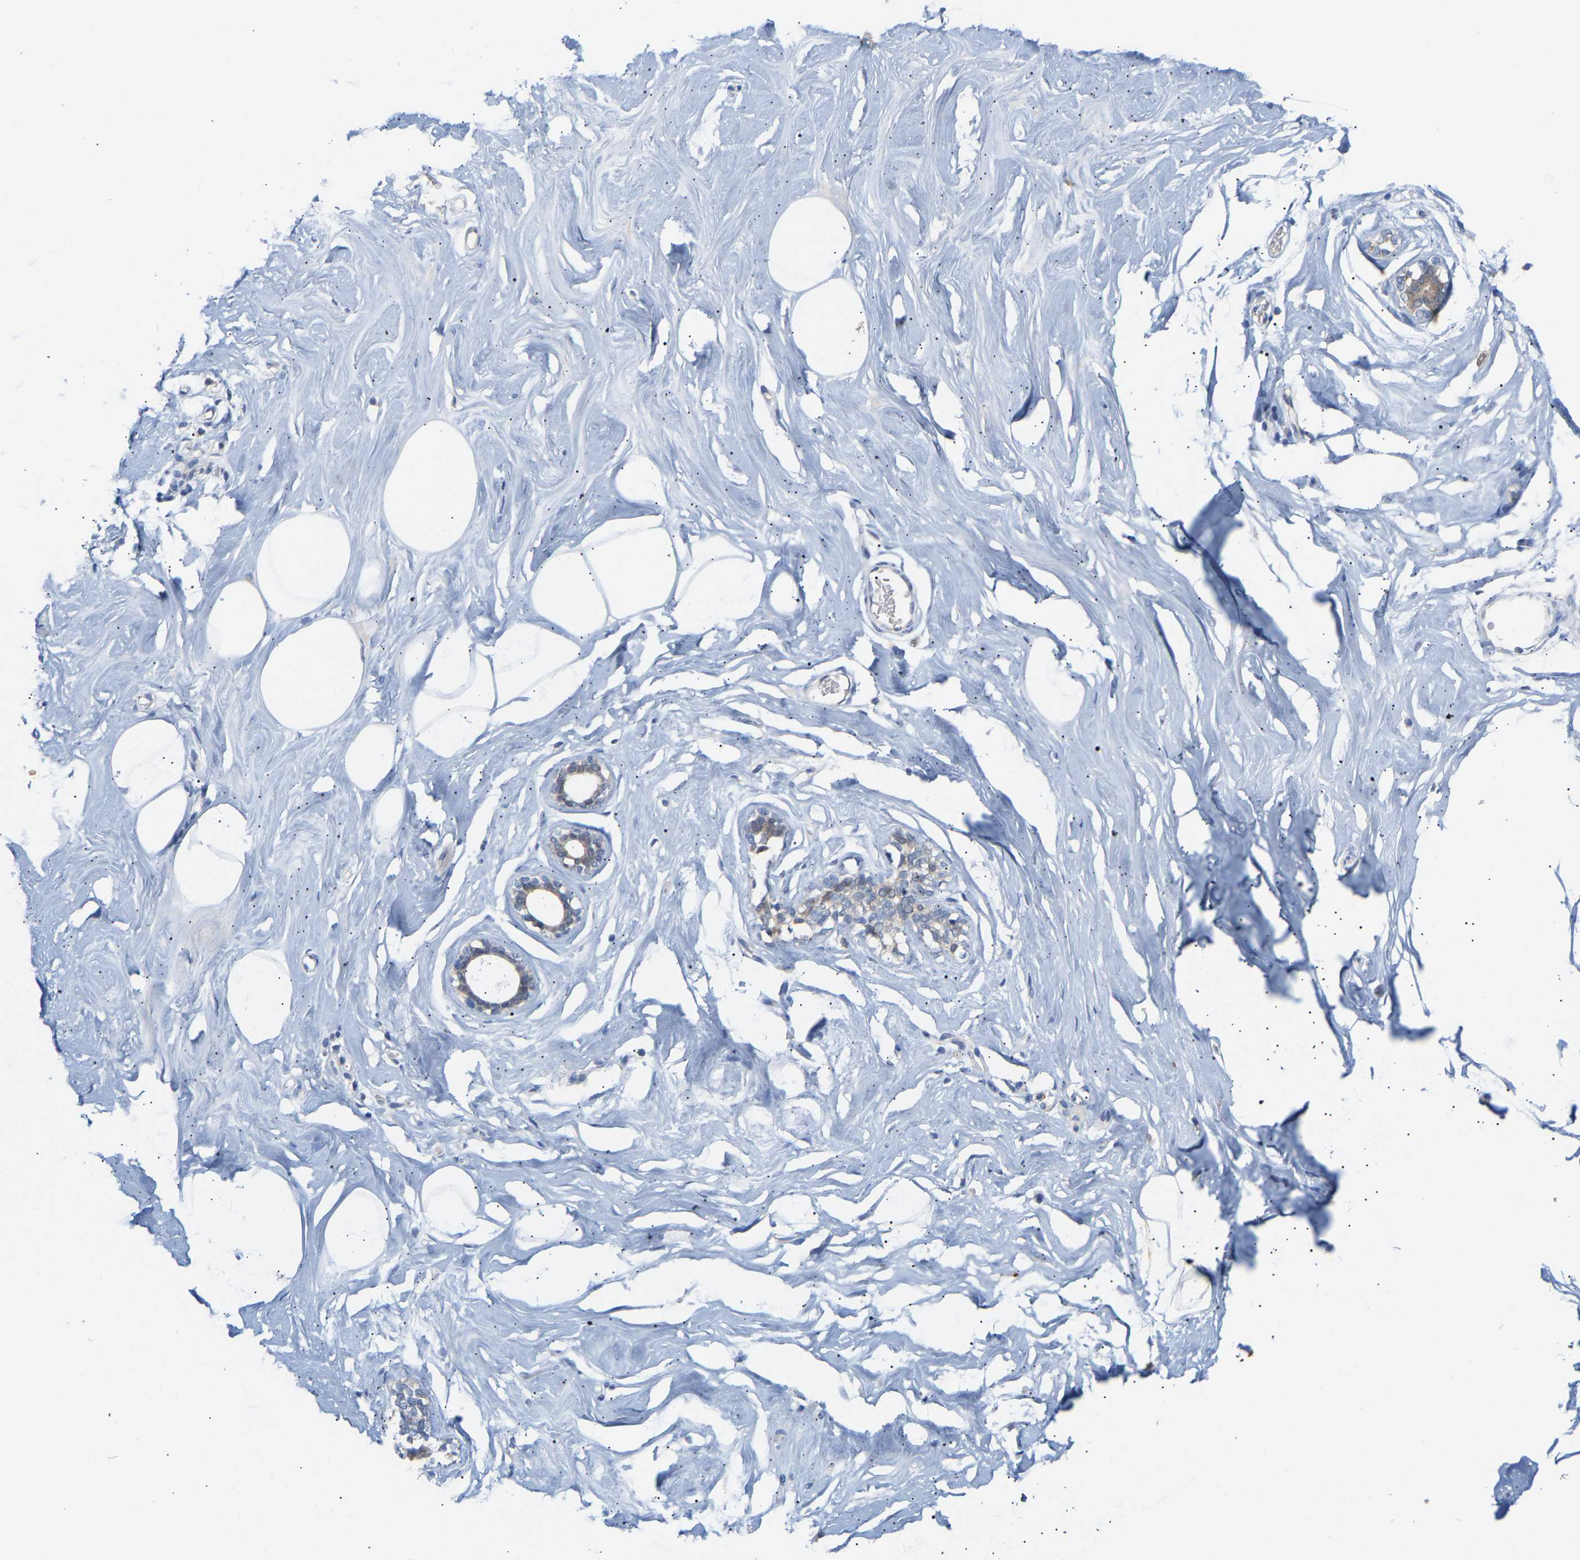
{"staining": {"intensity": "negative", "quantity": "none", "location": "none"}, "tissue": "adipose tissue", "cell_type": "Adipocytes", "image_type": "normal", "snomed": [{"axis": "morphology", "description": "Normal tissue, NOS"}, {"axis": "morphology", "description": "Fibrosis, NOS"}, {"axis": "topography", "description": "Breast"}, {"axis": "topography", "description": "Adipose tissue"}], "caption": "This is an IHC image of benign adipose tissue. There is no staining in adipocytes.", "gene": "TPMT", "patient": {"sex": "female", "age": 39}}